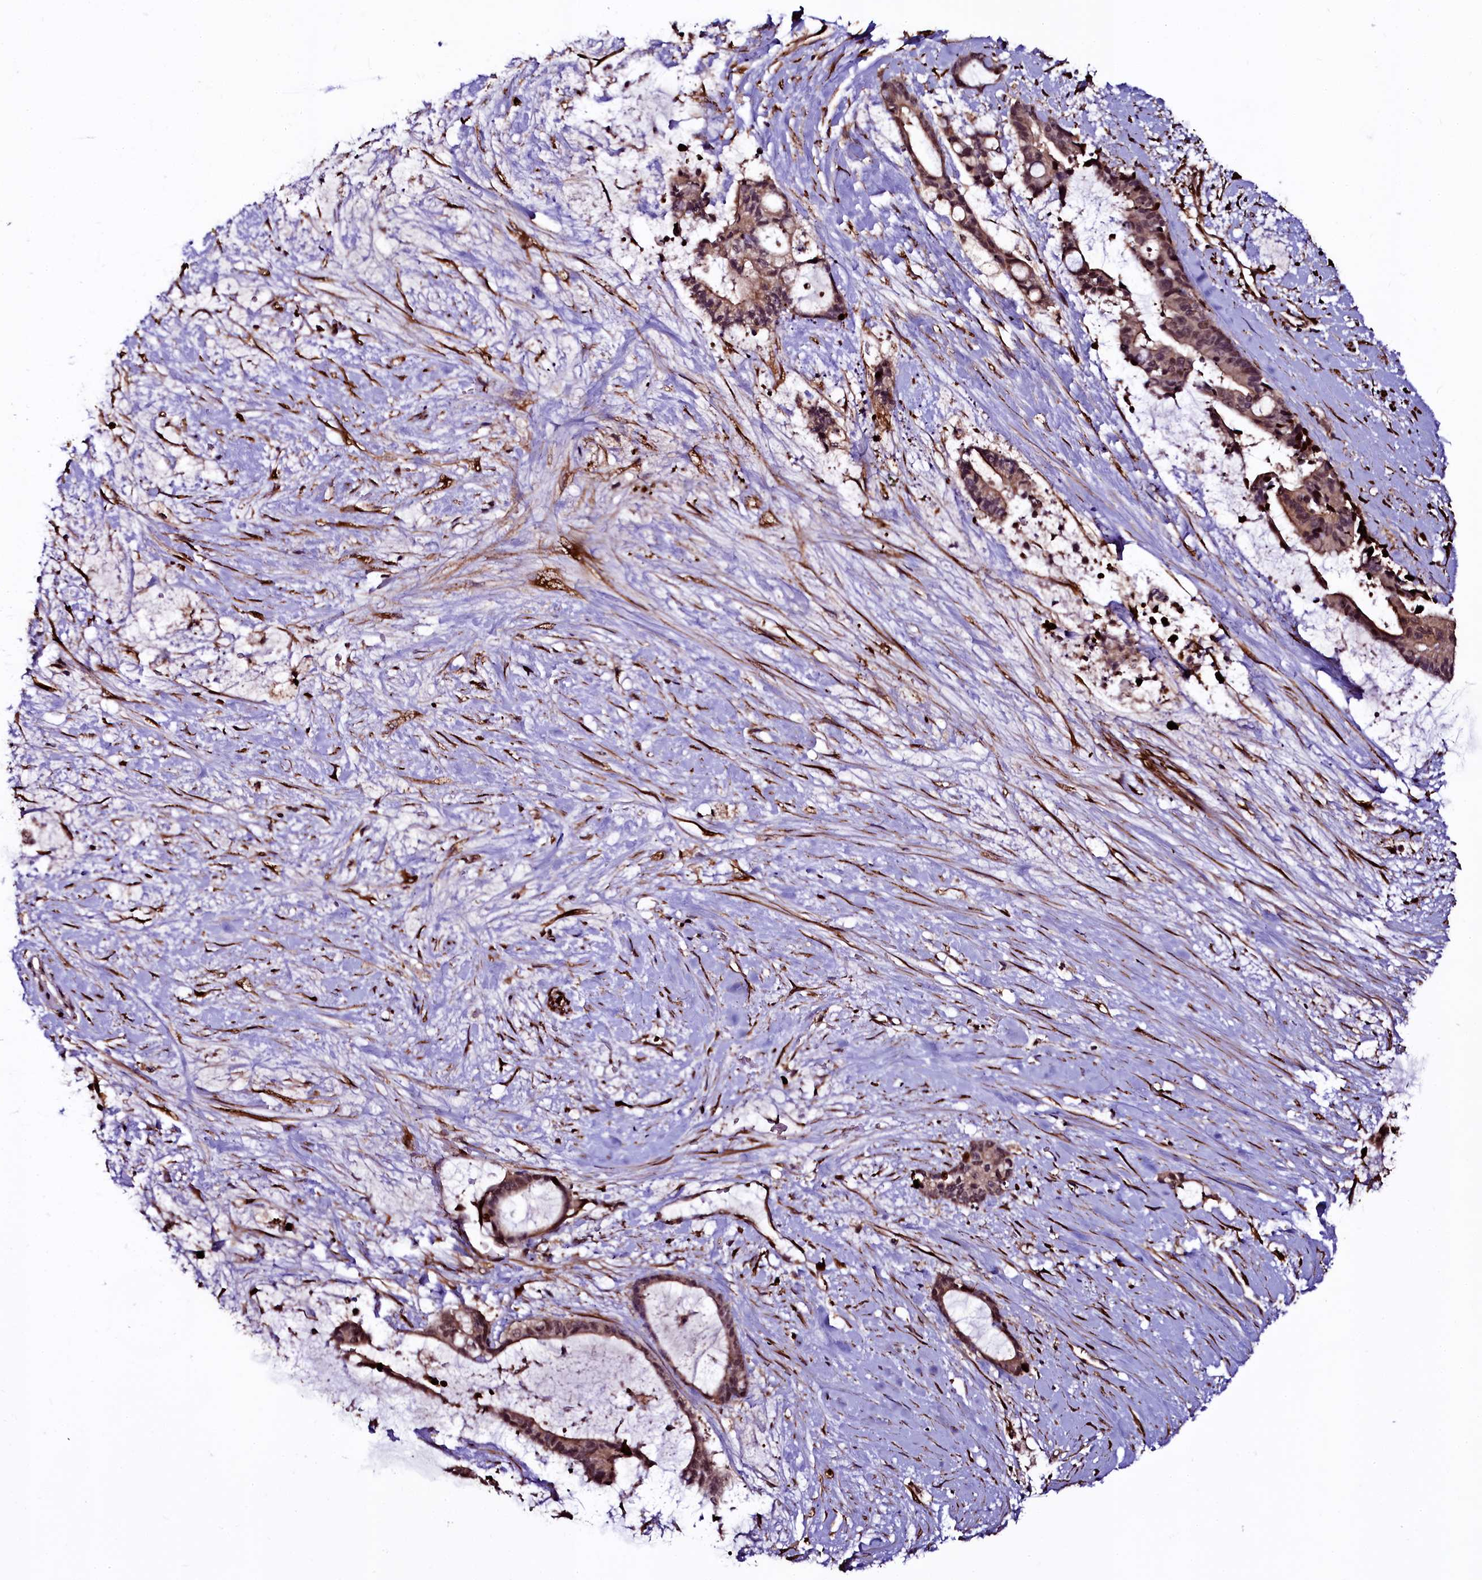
{"staining": {"intensity": "moderate", "quantity": ">75%", "location": "cytoplasmic/membranous"}, "tissue": "liver cancer", "cell_type": "Tumor cells", "image_type": "cancer", "snomed": [{"axis": "morphology", "description": "Normal tissue, NOS"}, {"axis": "morphology", "description": "Cholangiocarcinoma"}, {"axis": "topography", "description": "Liver"}, {"axis": "topography", "description": "Peripheral nerve tissue"}], "caption": "Liver cancer (cholangiocarcinoma) stained with a protein marker demonstrates moderate staining in tumor cells.", "gene": "N4BP1", "patient": {"sex": "female", "age": 73}}